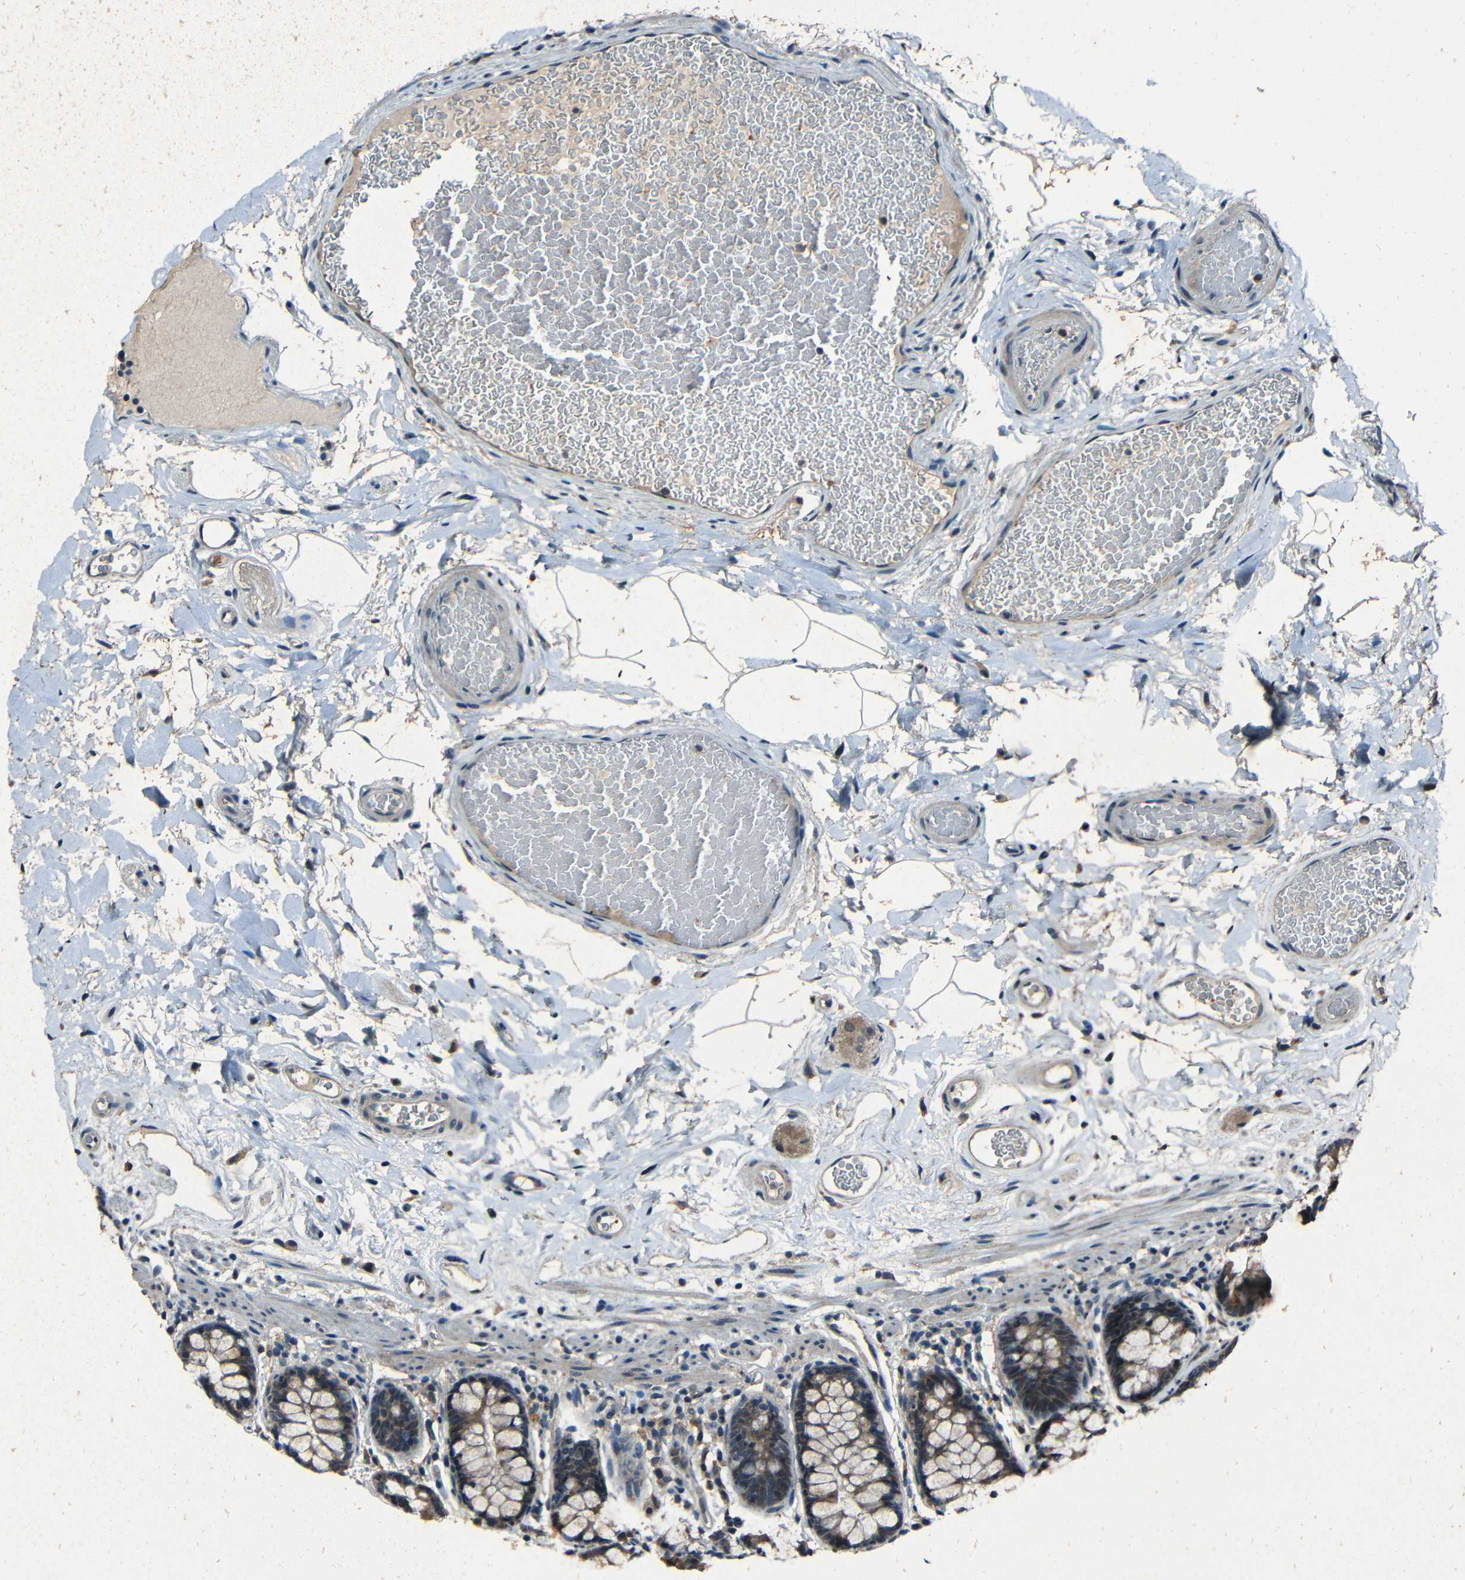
{"staining": {"intensity": "weak", "quantity": ">75%", "location": "cytoplasmic/membranous"}, "tissue": "colon", "cell_type": "Endothelial cells", "image_type": "normal", "snomed": [{"axis": "morphology", "description": "Normal tissue, NOS"}, {"axis": "topography", "description": "Colon"}], "caption": "Colon stained with IHC demonstrates weak cytoplasmic/membranous positivity in approximately >75% of endothelial cells.", "gene": "SLA", "patient": {"sex": "female", "age": 80}}